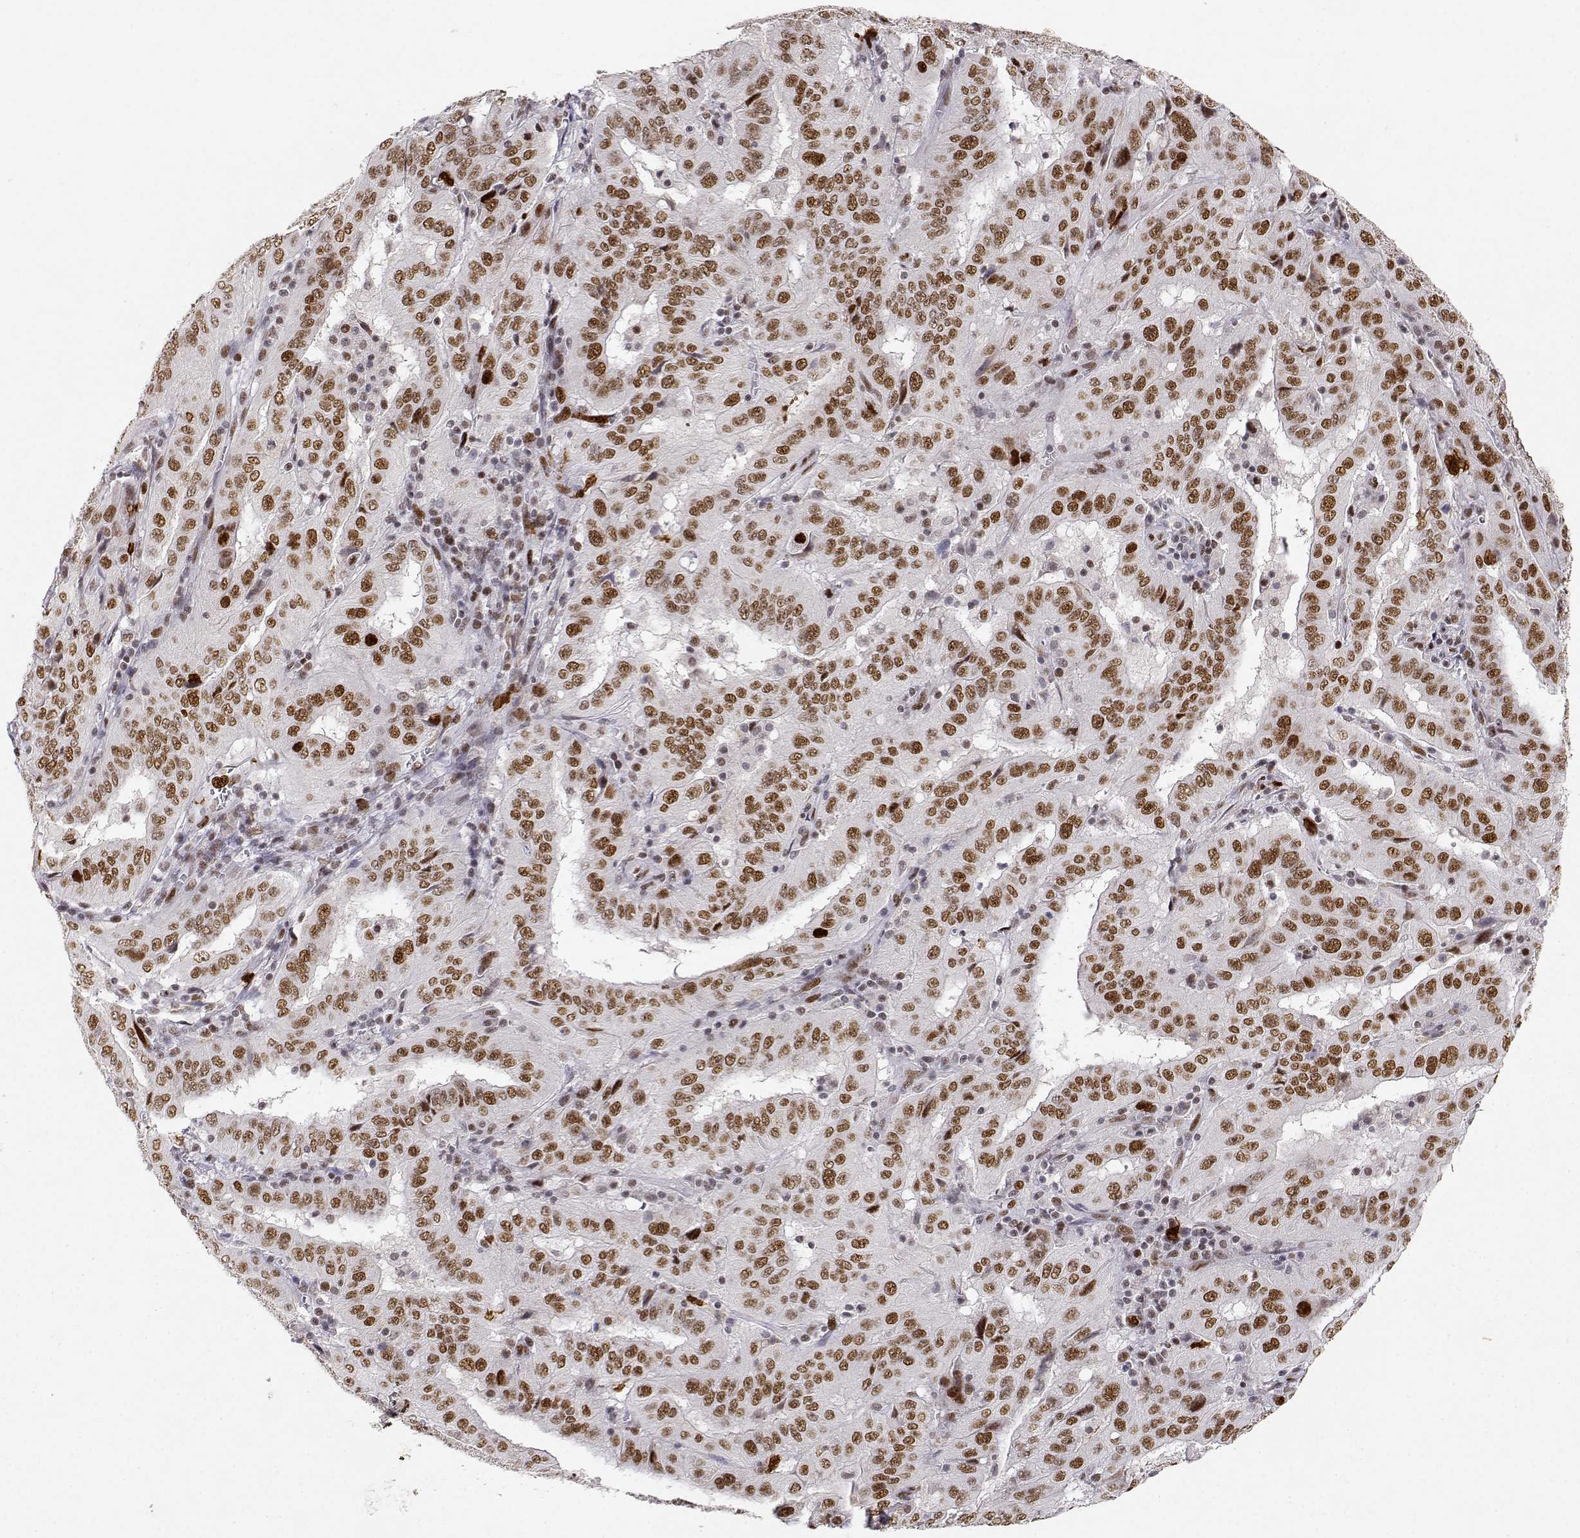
{"staining": {"intensity": "moderate", "quantity": ">75%", "location": "nuclear"}, "tissue": "pancreatic cancer", "cell_type": "Tumor cells", "image_type": "cancer", "snomed": [{"axis": "morphology", "description": "Adenocarcinoma, NOS"}, {"axis": "topography", "description": "Pancreas"}], "caption": "Immunohistochemistry (IHC) histopathology image of human adenocarcinoma (pancreatic) stained for a protein (brown), which exhibits medium levels of moderate nuclear staining in about >75% of tumor cells.", "gene": "RSF1", "patient": {"sex": "male", "age": 63}}